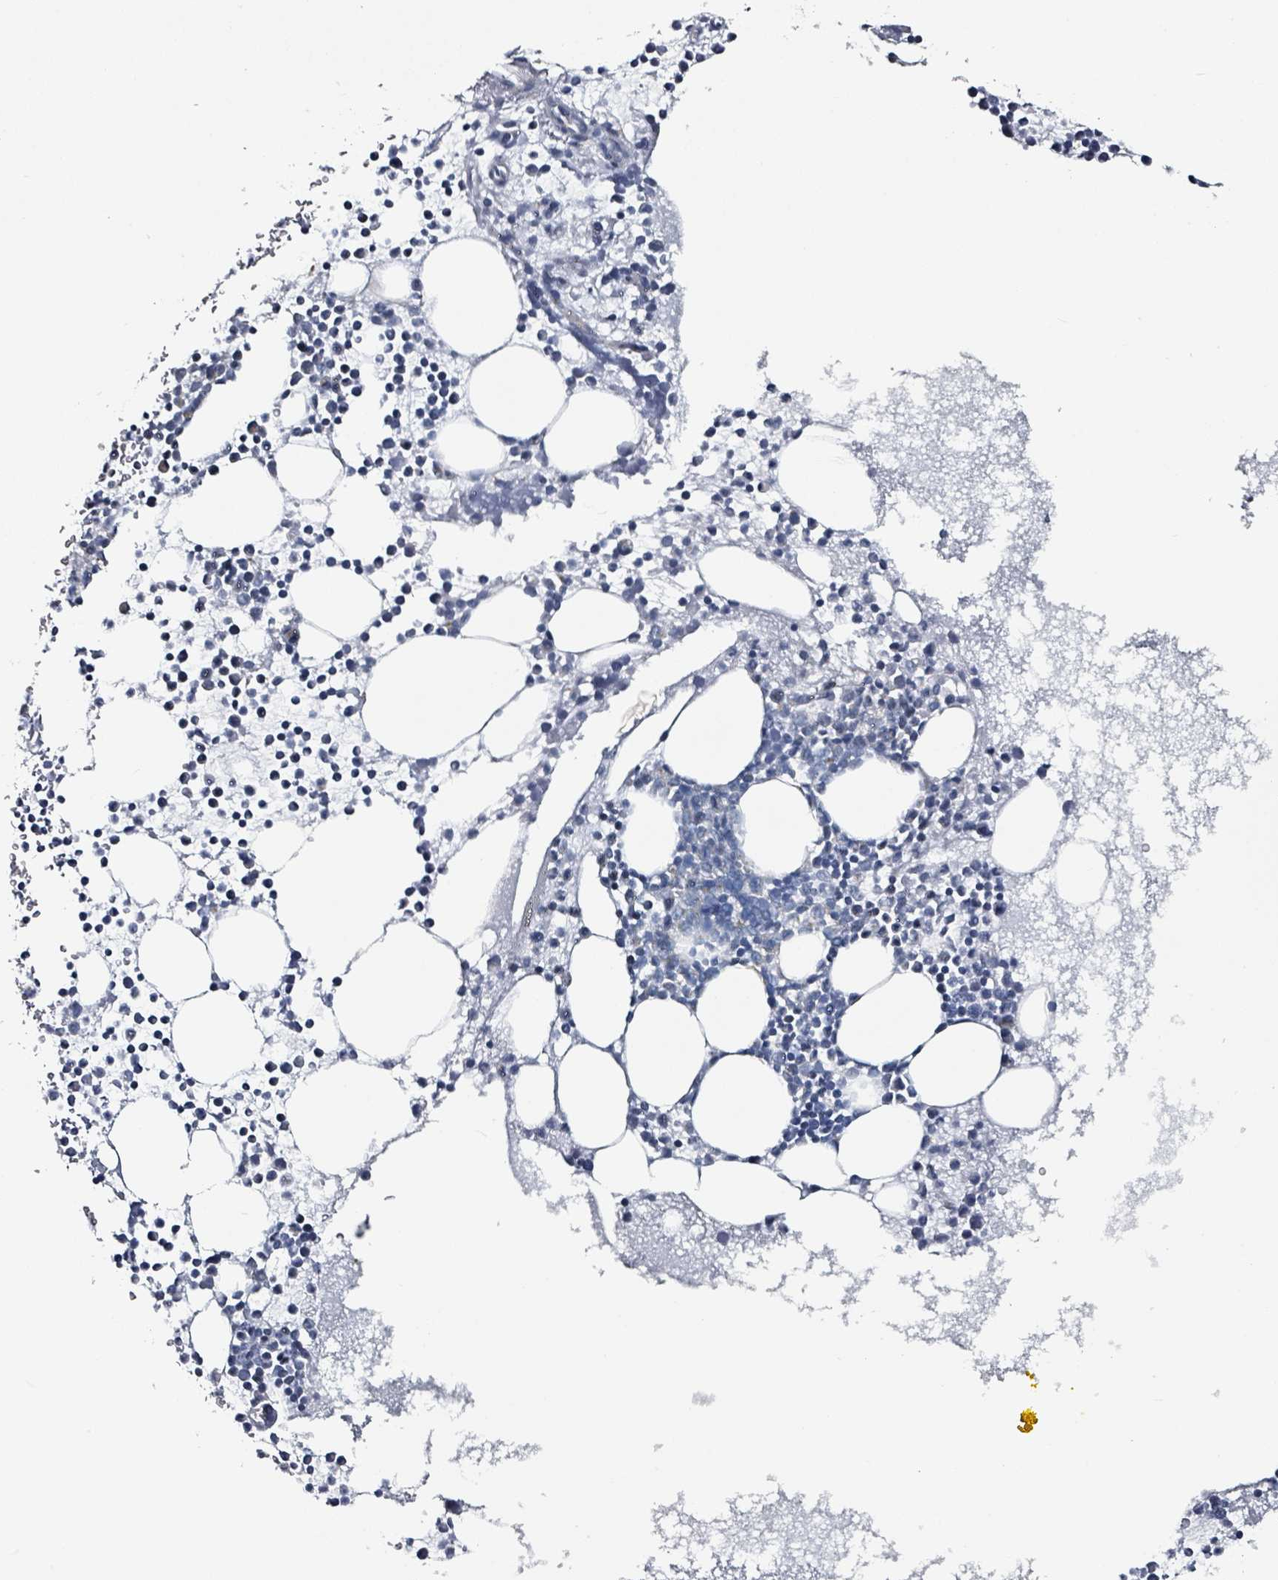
{"staining": {"intensity": "negative", "quantity": "none", "location": "none"}, "tissue": "bone marrow", "cell_type": "Hematopoietic cells", "image_type": "normal", "snomed": [{"axis": "morphology", "description": "Normal tissue, NOS"}, {"axis": "topography", "description": "Bone marrow"}], "caption": "A high-resolution histopathology image shows immunohistochemistry (IHC) staining of benign bone marrow, which exhibits no significant staining in hematopoietic cells.", "gene": "B3GAT3", "patient": {"sex": "female", "age": 78}}